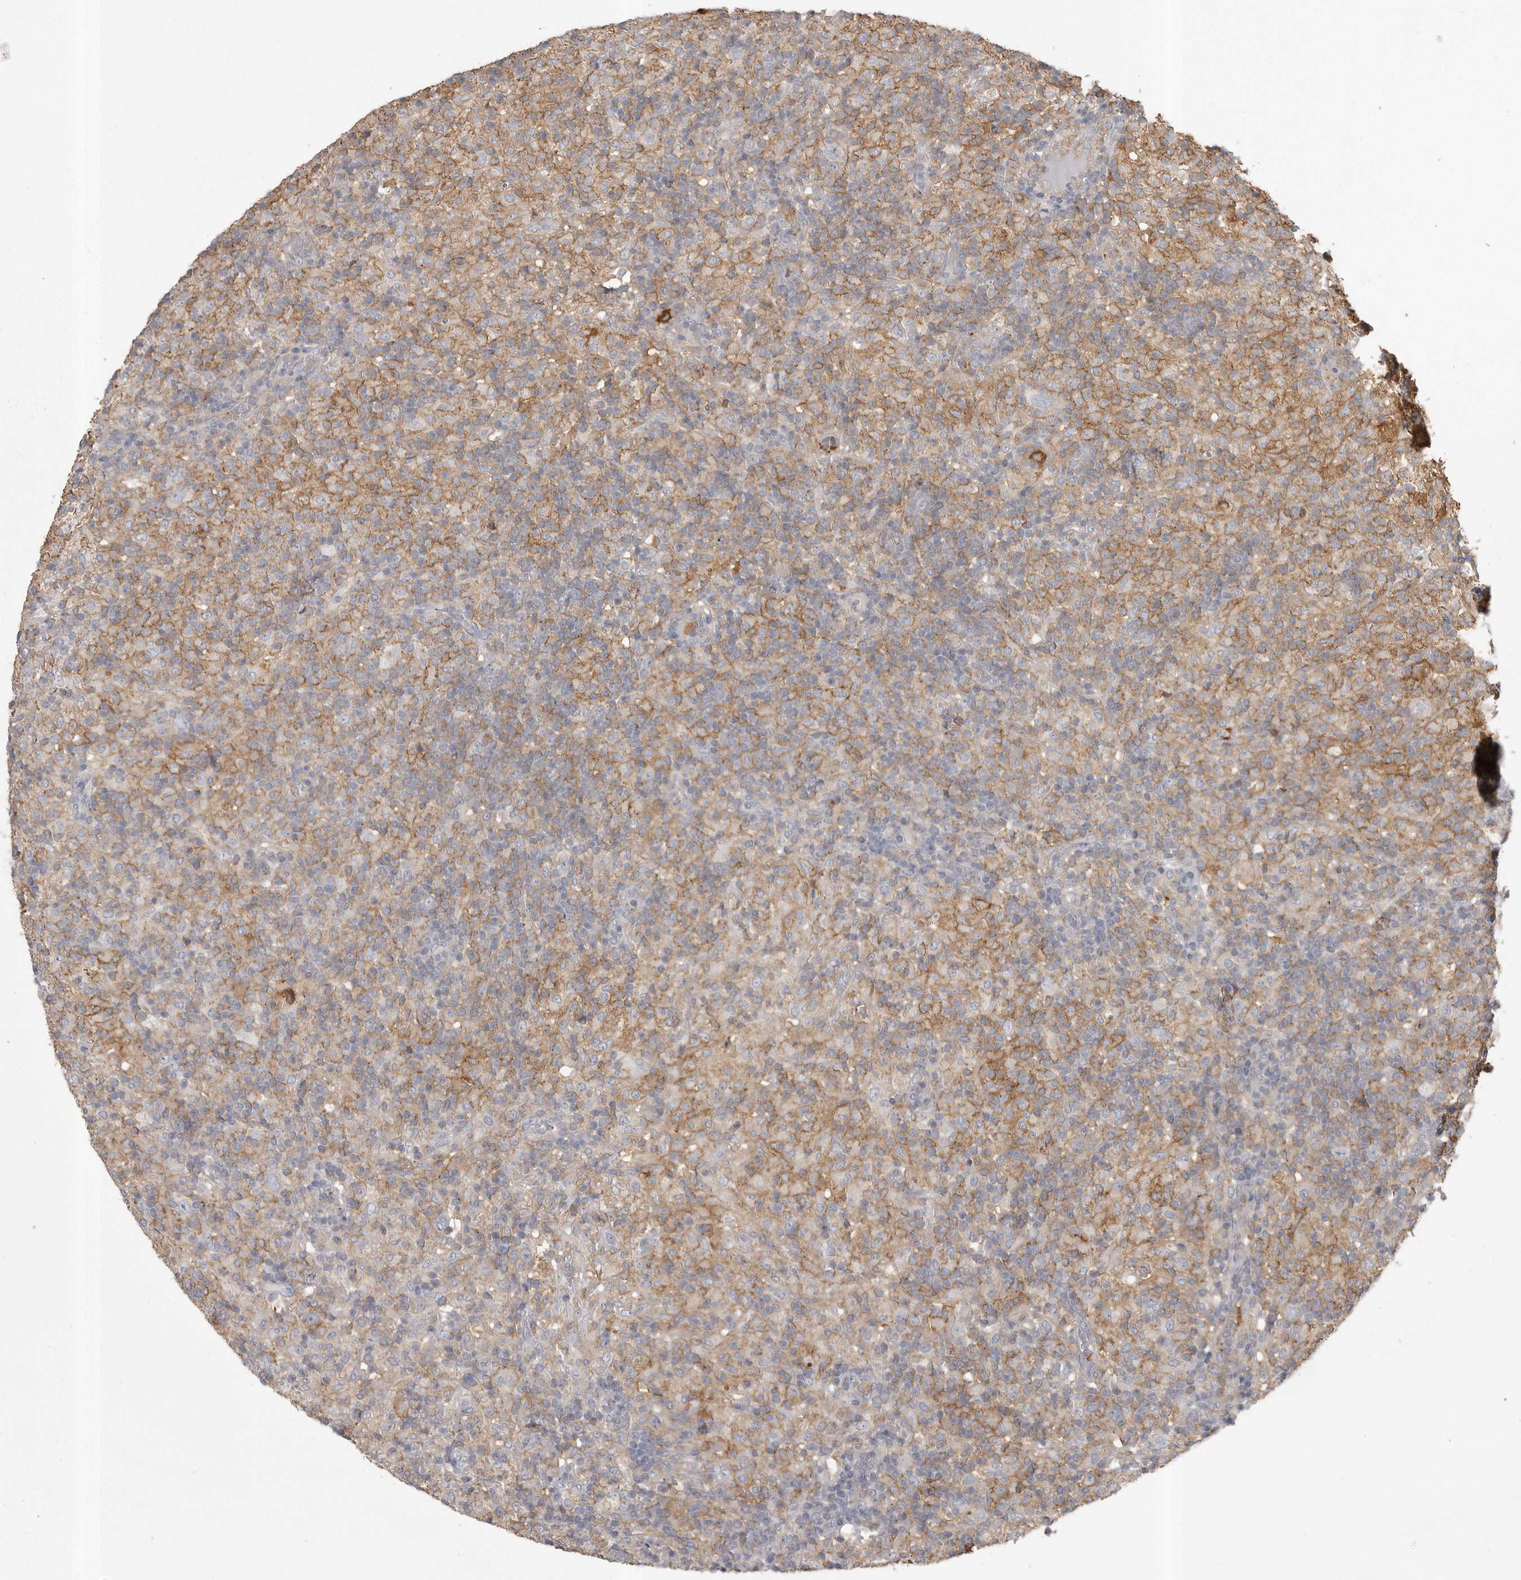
{"staining": {"intensity": "negative", "quantity": "none", "location": "none"}, "tissue": "lymphoma", "cell_type": "Tumor cells", "image_type": "cancer", "snomed": [{"axis": "morphology", "description": "Hodgkin's disease, NOS"}, {"axis": "topography", "description": "Lymph node"}], "caption": "Protein analysis of Hodgkin's disease demonstrates no significant positivity in tumor cells.", "gene": "CMTM6", "patient": {"sex": "male", "age": 70}}